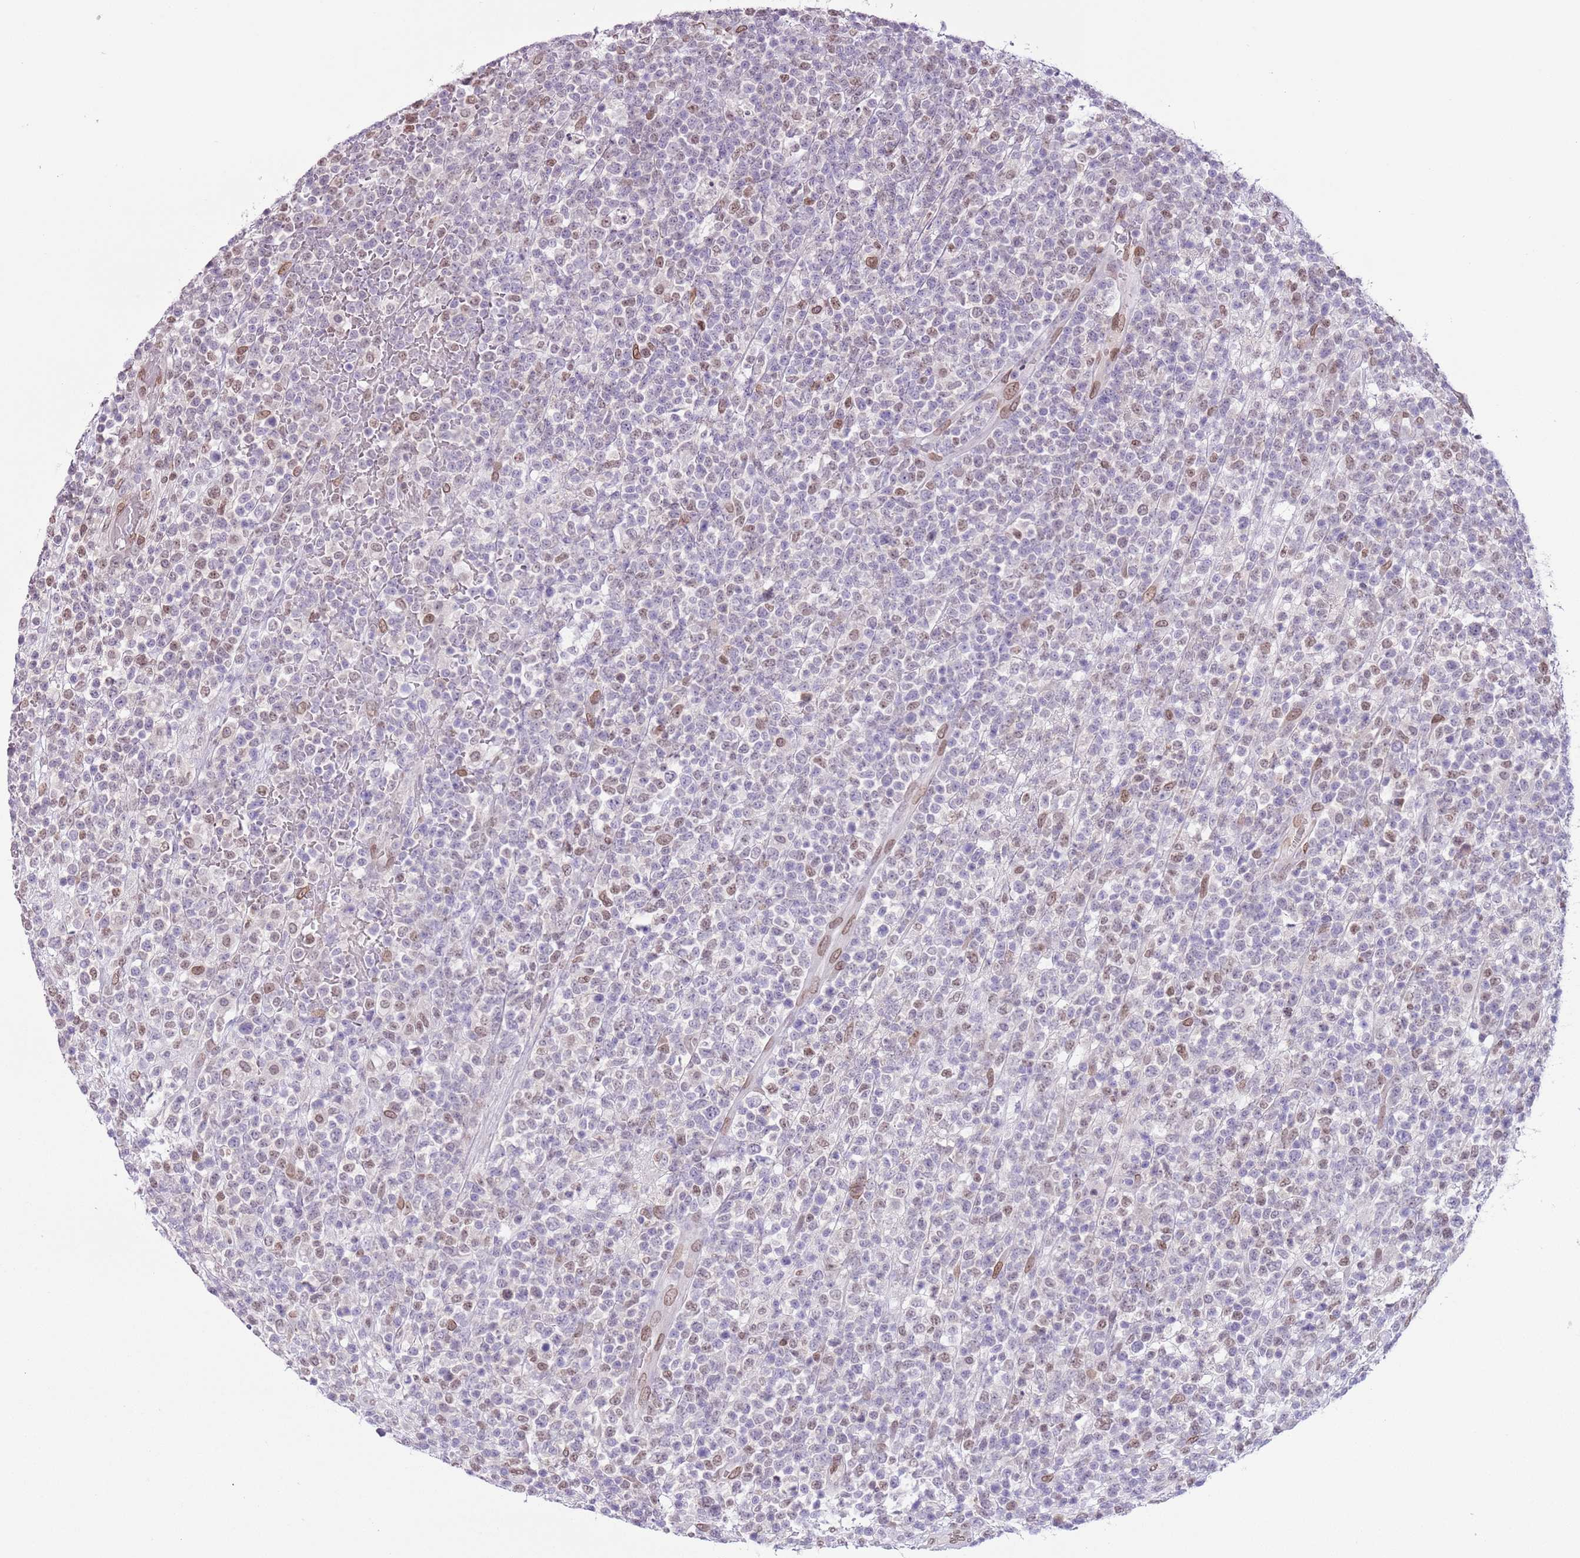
{"staining": {"intensity": "weak", "quantity": "<25%", "location": "cytoplasmic/membranous,nuclear"}, "tissue": "lymphoma", "cell_type": "Tumor cells", "image_type": "cancer", "snomed": [{"axis": "morphology", "description": "Malignant lymphoma, non-Hodgkin's type, High grade"}, {"axis": "topography", "description": "Colon"}], "caption": "Tumor cells are negative for protein expression in human lymphoma.", "gene": "ZGLP1", "patient": {"sex": "female", "age": 53}}